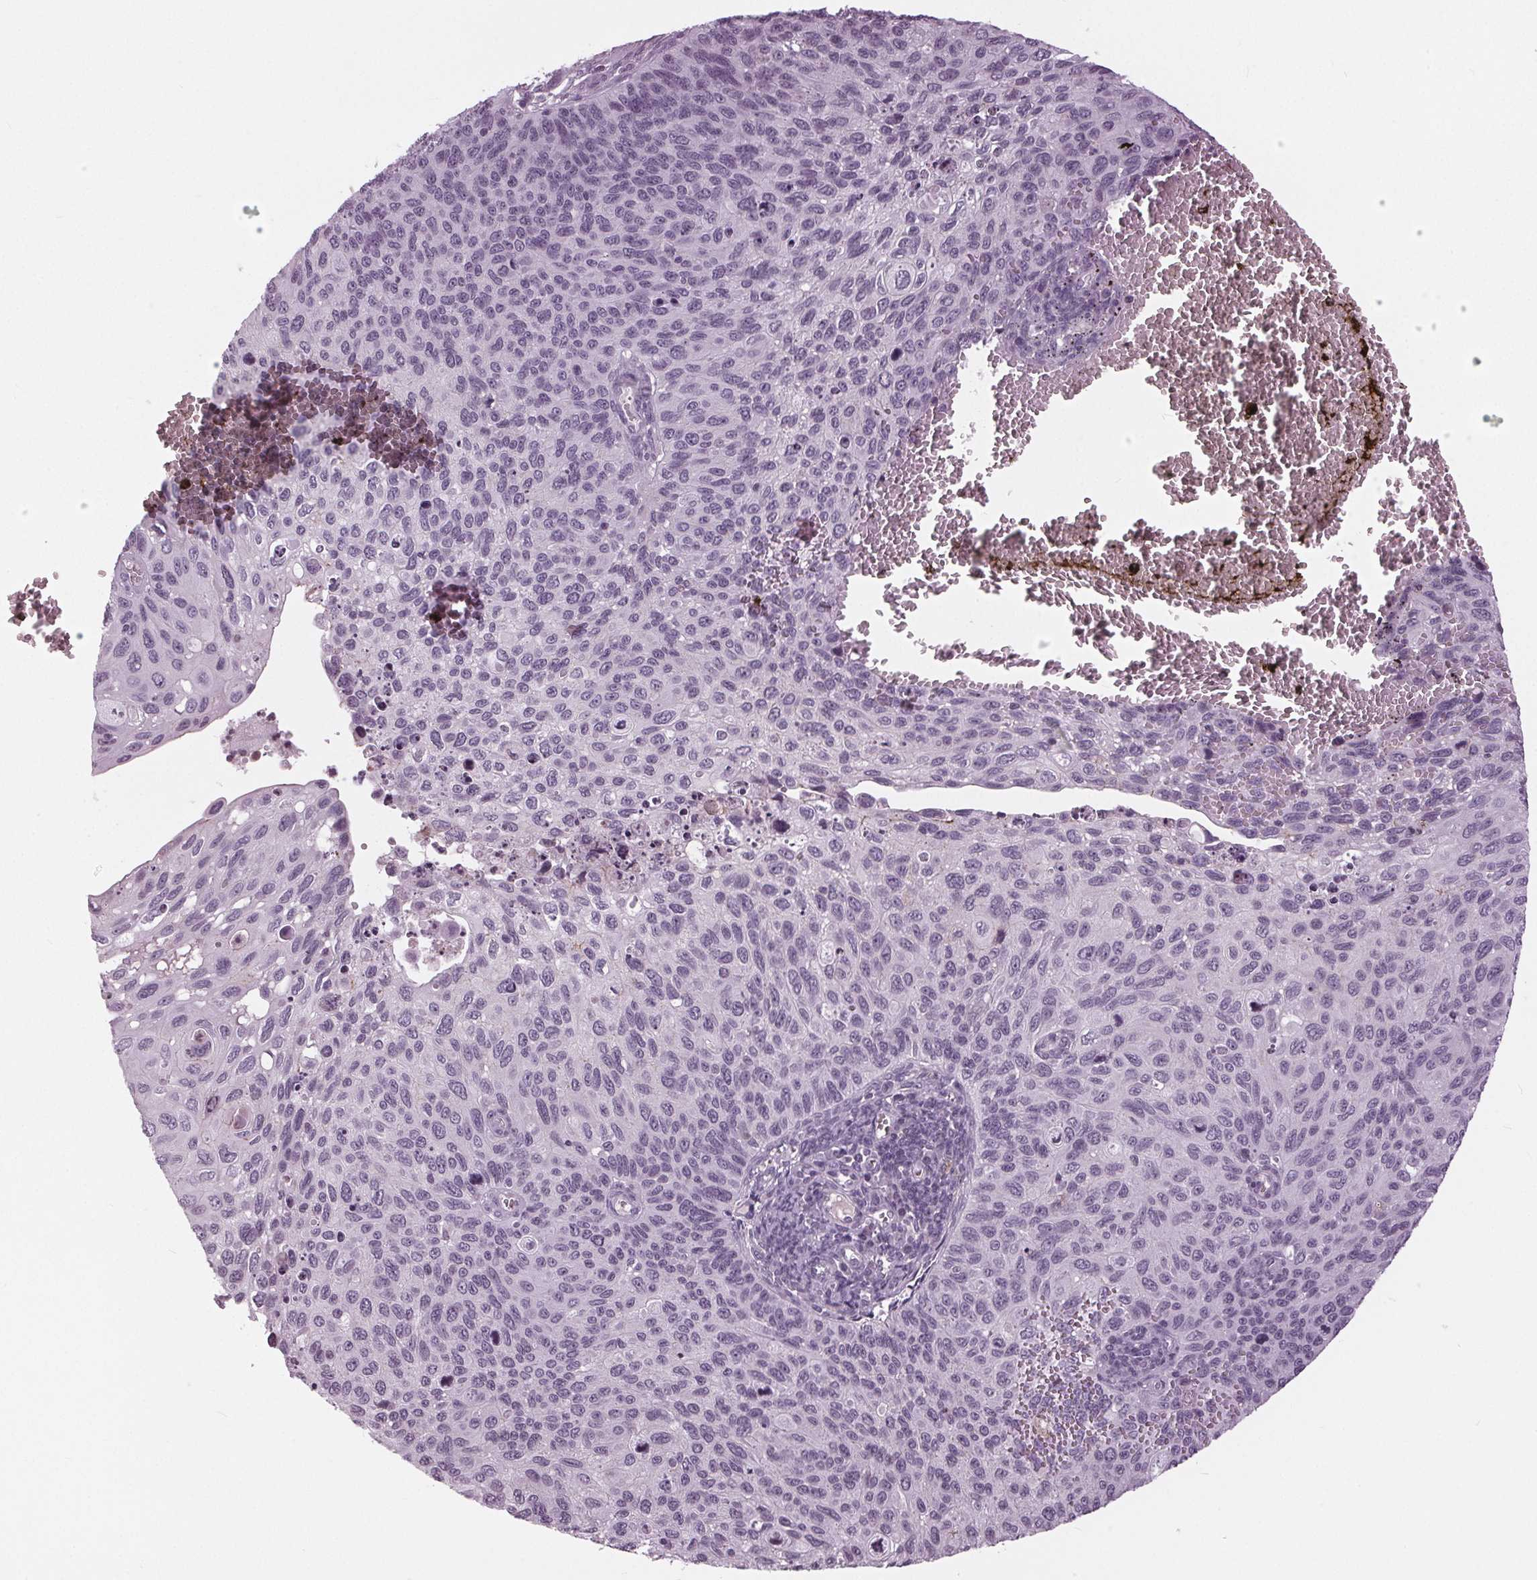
{"staining": {"intensity": "negative", "quantity": "none", "location": "none"}, "tissue": "cervical cancer", "cell_type": "Tumor cells", "image_type": "cancer", "snomed": [{"axis": "morphology", "description": "Squamous cell carcinoma, NOS"}, {"axis": "topography", "description": "Cervix"}], "caption": "Immunohistochemistry histopathology image of neoplastic tissue: cervical squamous cell carcinoma stained with DAB (3,3'-diaminobenzidine) exhibits no significant protein expression in tumor cells.", "gene": "SLC9A4", "patient": {"sex": "female", "age": 70}}